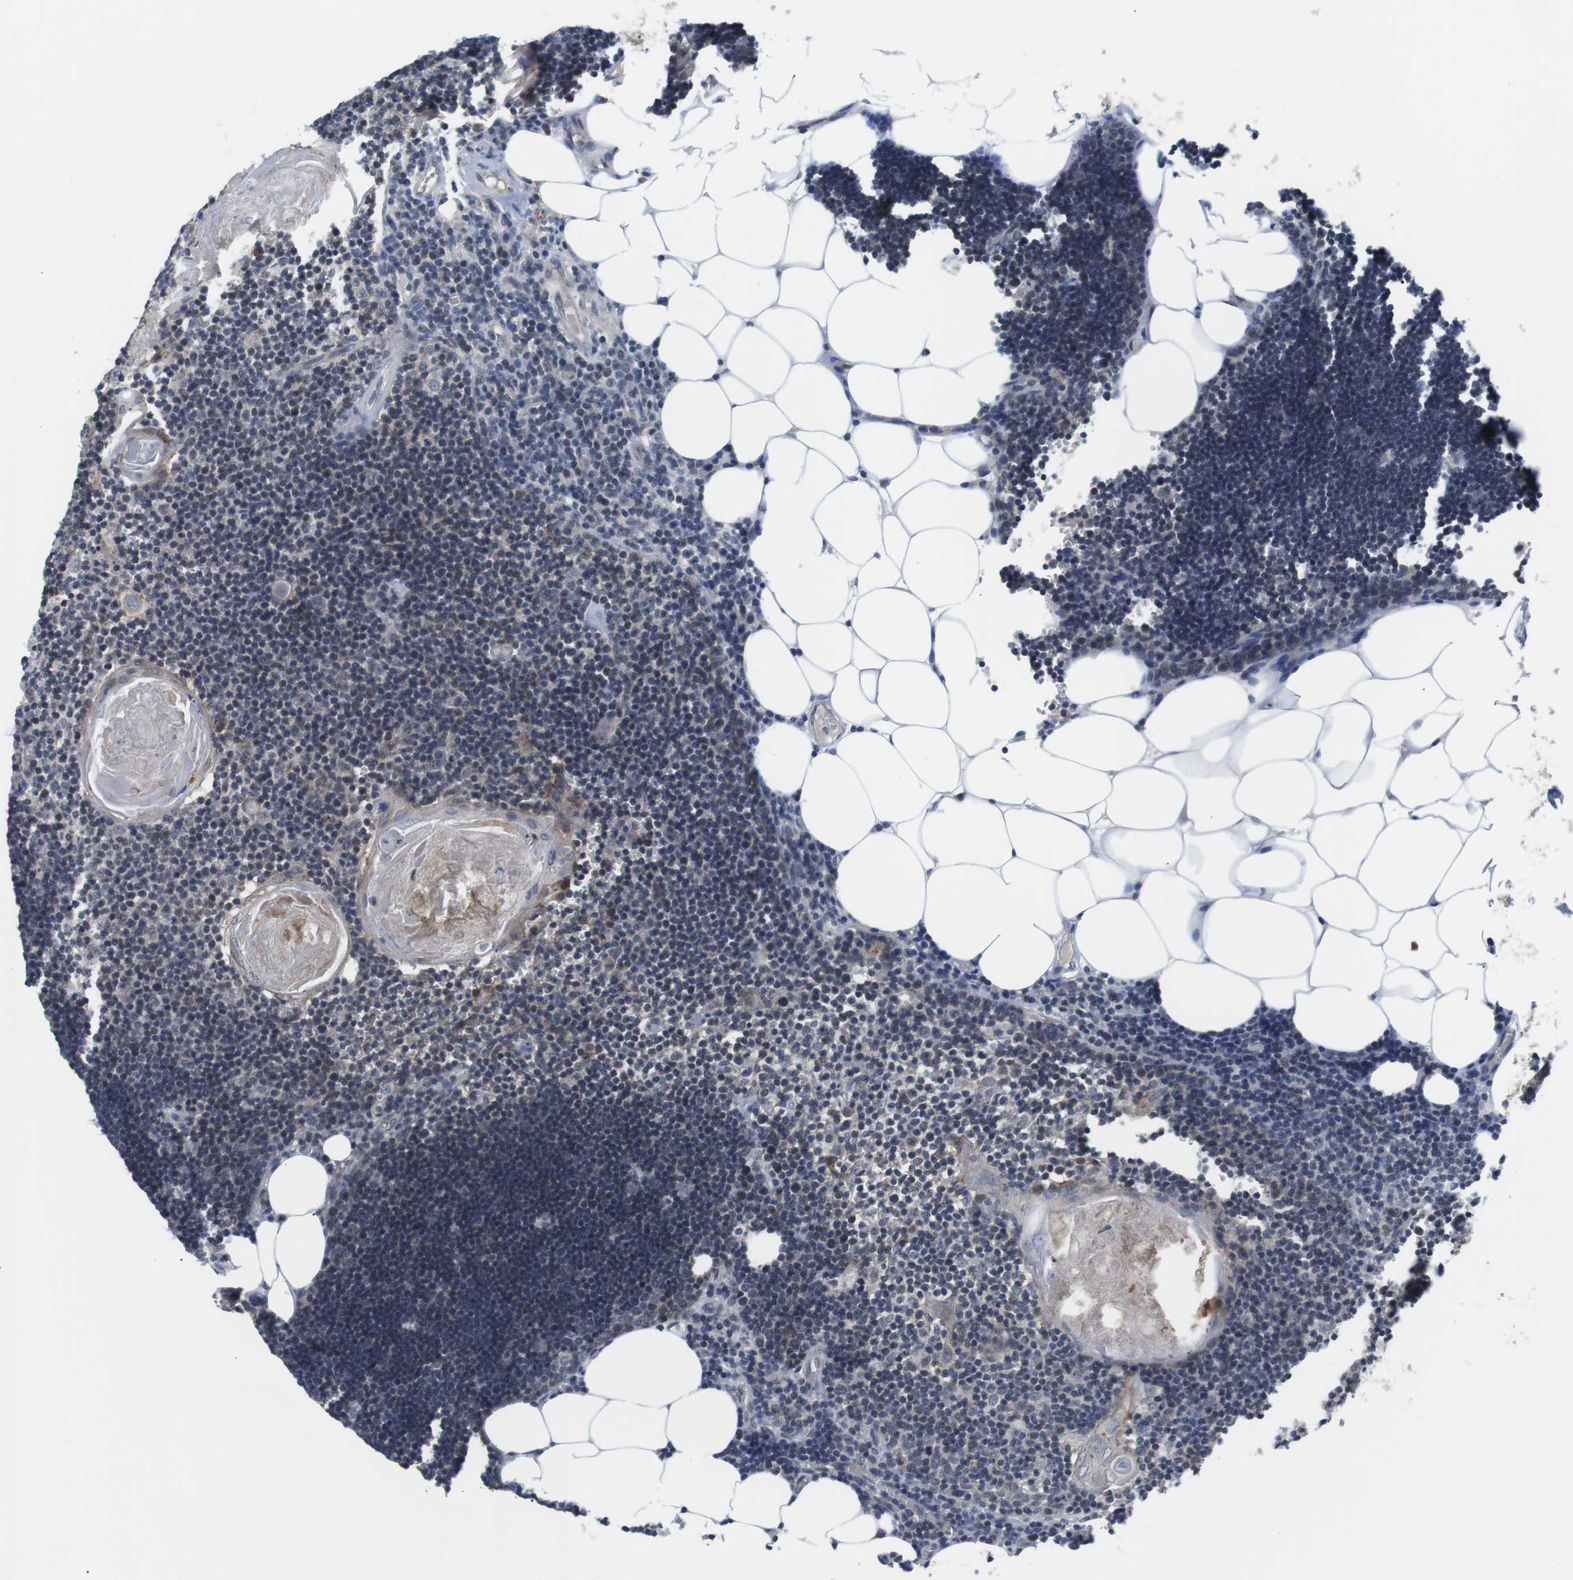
{"staining": {"intensity": "moderate", "quantity": "25%-75%", "location": "nuclear"}, "tissue": "lymph node", "cell_type": "Germinal center cells", "image_type": "normal", "snomed": [{"axis": "morphology", "description": "Normal tissue, NOS"}, {"axis": "topography", "description": "Lymph node"}], "caption": "A high-resolution image shows IHC staining of benign lymph node, which displays moderate nuclear expression in about 25%-75% of germinal center cells.", "gene": "NECTIN1", "patient": {"sex": "male", "age": 33}}